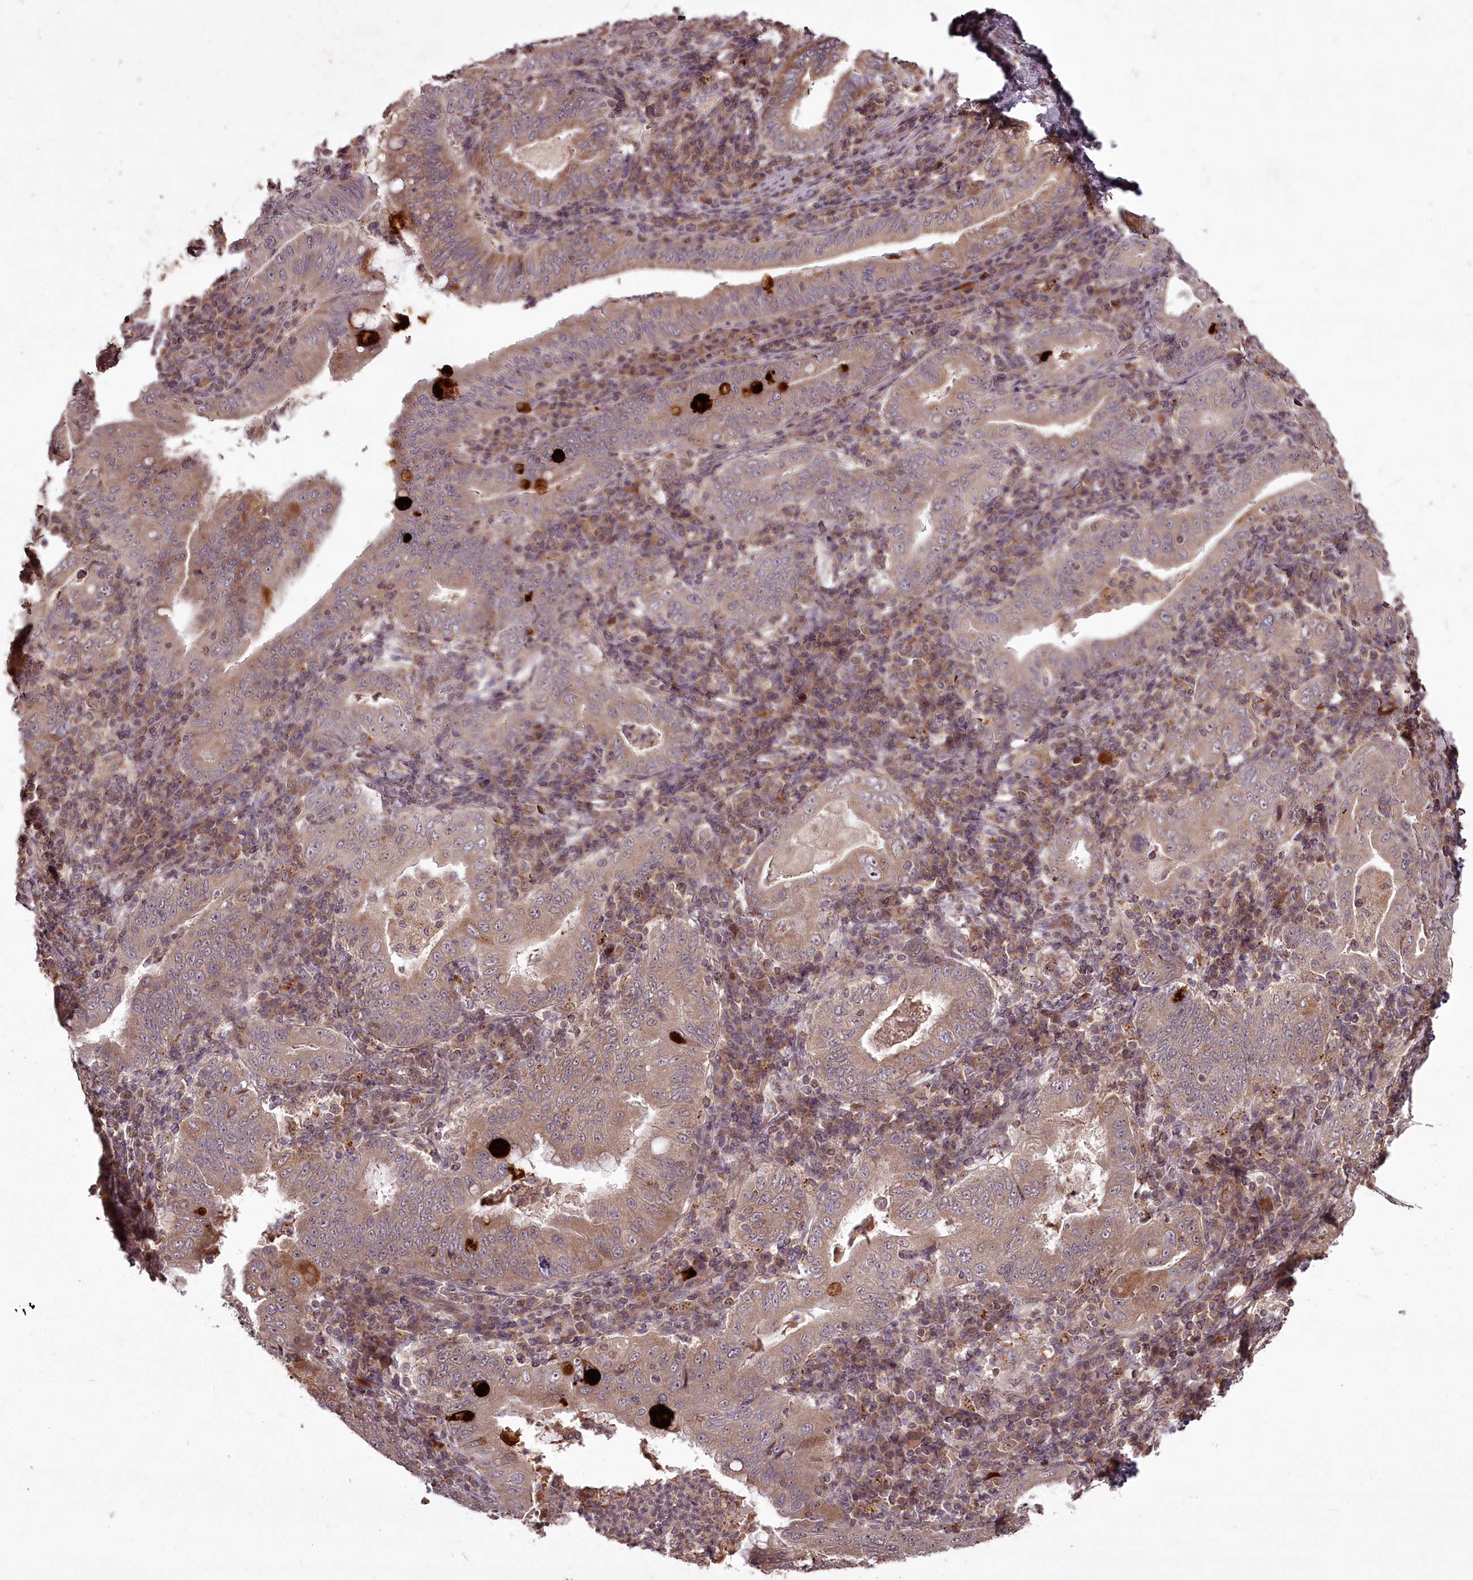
{"staining": {"intensity": "weak", "quantity": ">75%", "location": "cytoplasmic/membranous"}, "tissue": "stomach cancer", "cell_type": "Tumor cells", "image_type": "cancer", "snomed": [{"axis": "morphology", "description": "Normal tissue, NOS"}, {"axis": "morphology", "description": "Adenocarcinoma, NOS"}, {"axis": "topography", "description": "Esophagus"}, {"axis": "topography", "description": "Stomach, upper"}, {"axis": "topography", "description": "Peripheral nerve tissue"}], "caption": "Protein staining reveals weak cytoplasmic/membranous positivity in about >75% of tumor cells in stomach cancer (adenocarcinoma).", "gene": "PCBP2", "patient": {"sex": "male", "age": 62}}